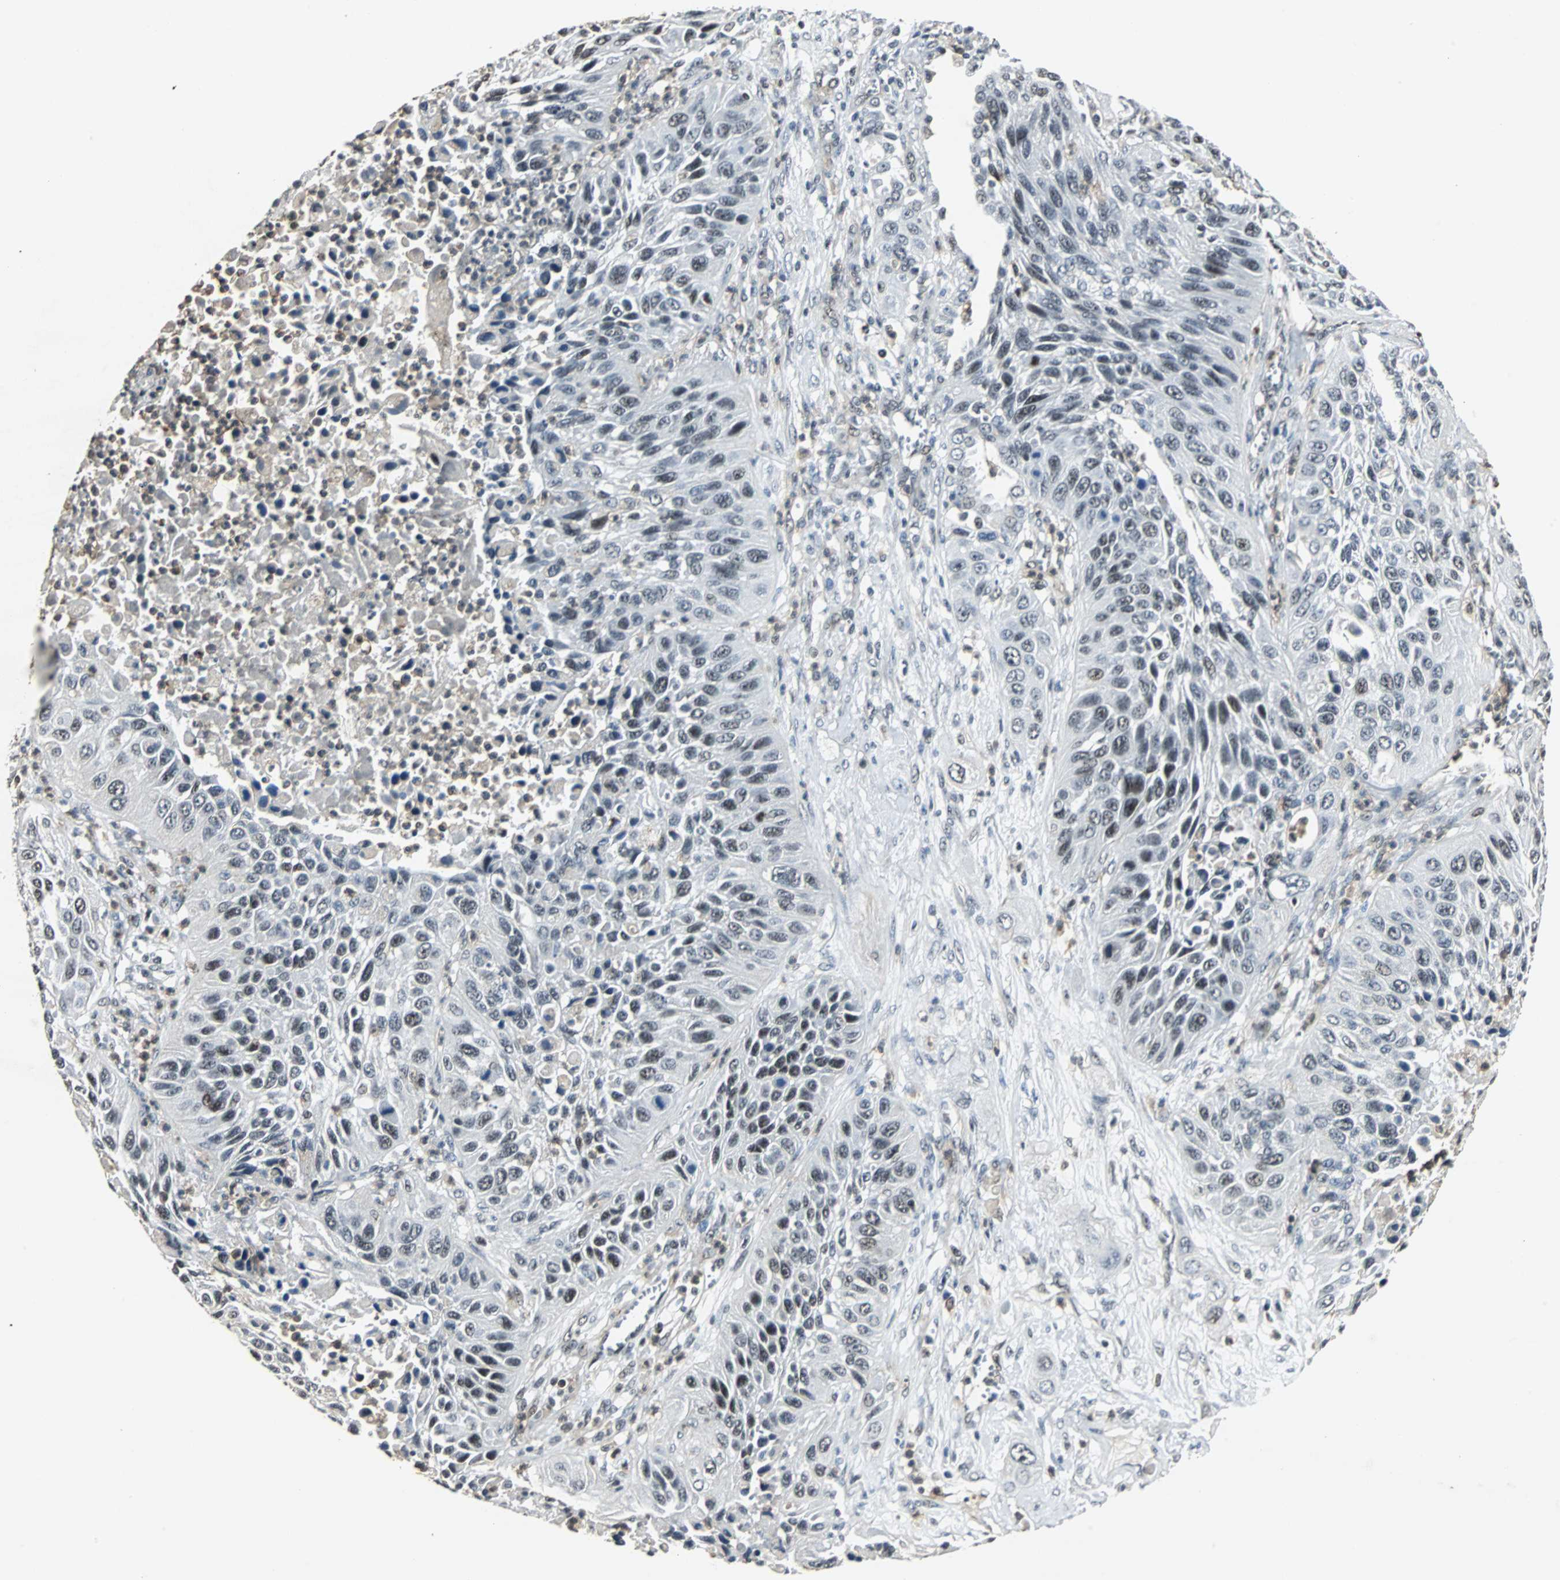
{"staining": {"intensity": "weak", "quantity": "<25%", "location": "nuclear"}, "tissue": "lung cancer", "cell_type": "Tumor cells", "image_type": "cancer", "snomed": [{"axis": "morphology", "description": "Squamous cell carcinoma, NOS"}, {"axis": "topography", "description": "Lung"}], "caption": "IHC of human lung squamous cell carcinoma shows no positivity in tumor cells.", "gene": "MED4", "patient": {"sex": "female", "age": 76}}